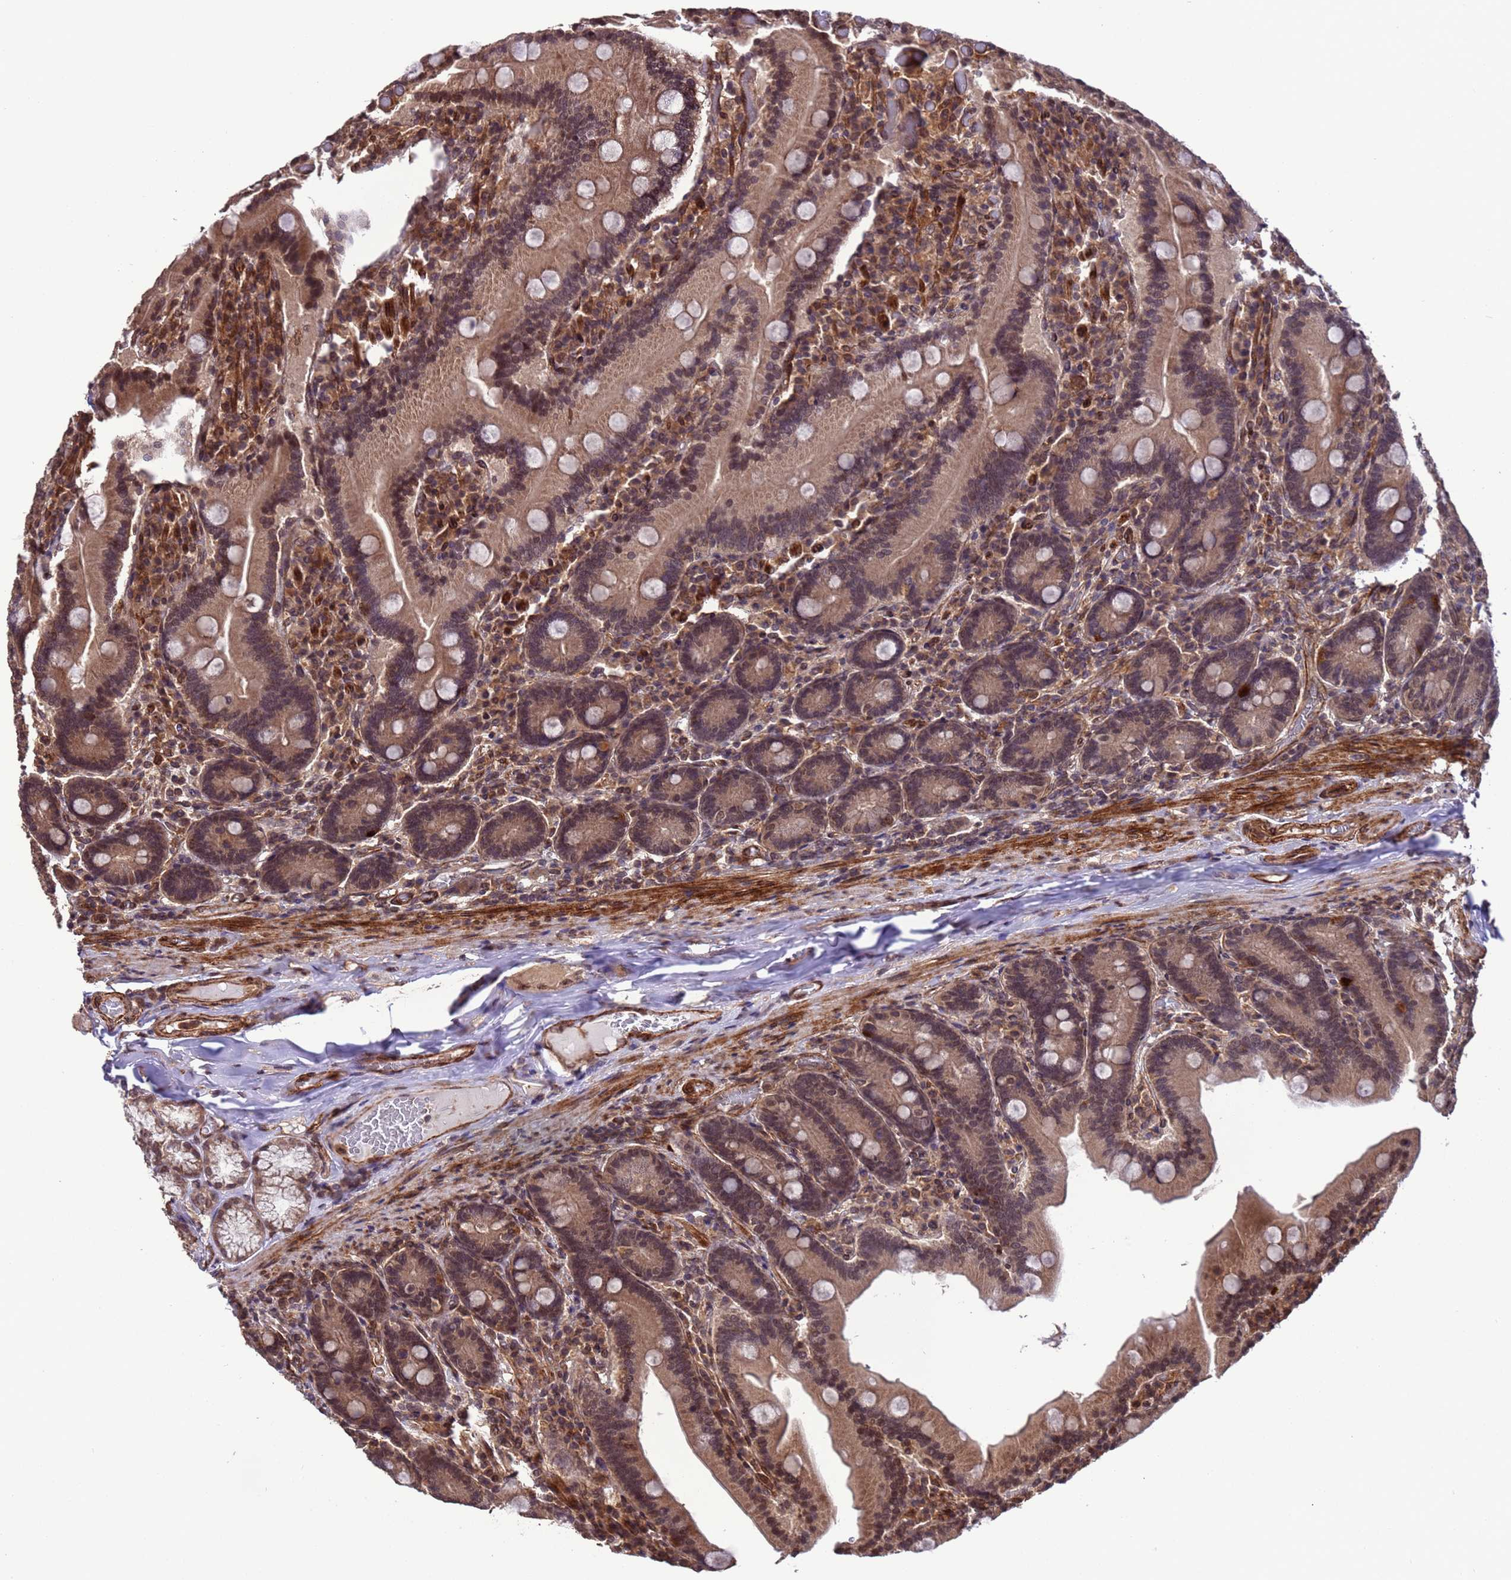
{"staining": {"intensity": "moderate", "quantity": ">75%", "location": "cytoplasmic/membranous,nuclear"}, "tissue": "duodenum", "cell_type": "Glandular cells", "image_type": "normal", "snomed": [{"axis": "morphology", "description": "Normal tissue, NOS"}, {"axis": "topography", "description": "Duodenum"}], "caption": "Benign duodenum reveals moderate cytoplasmic/membranous,nuclear staining in about >75% of glandular cells, visualized by immunohistochemistry.", "gene": "VSTM4", "patient": {"sex": "female", "age": 62}}